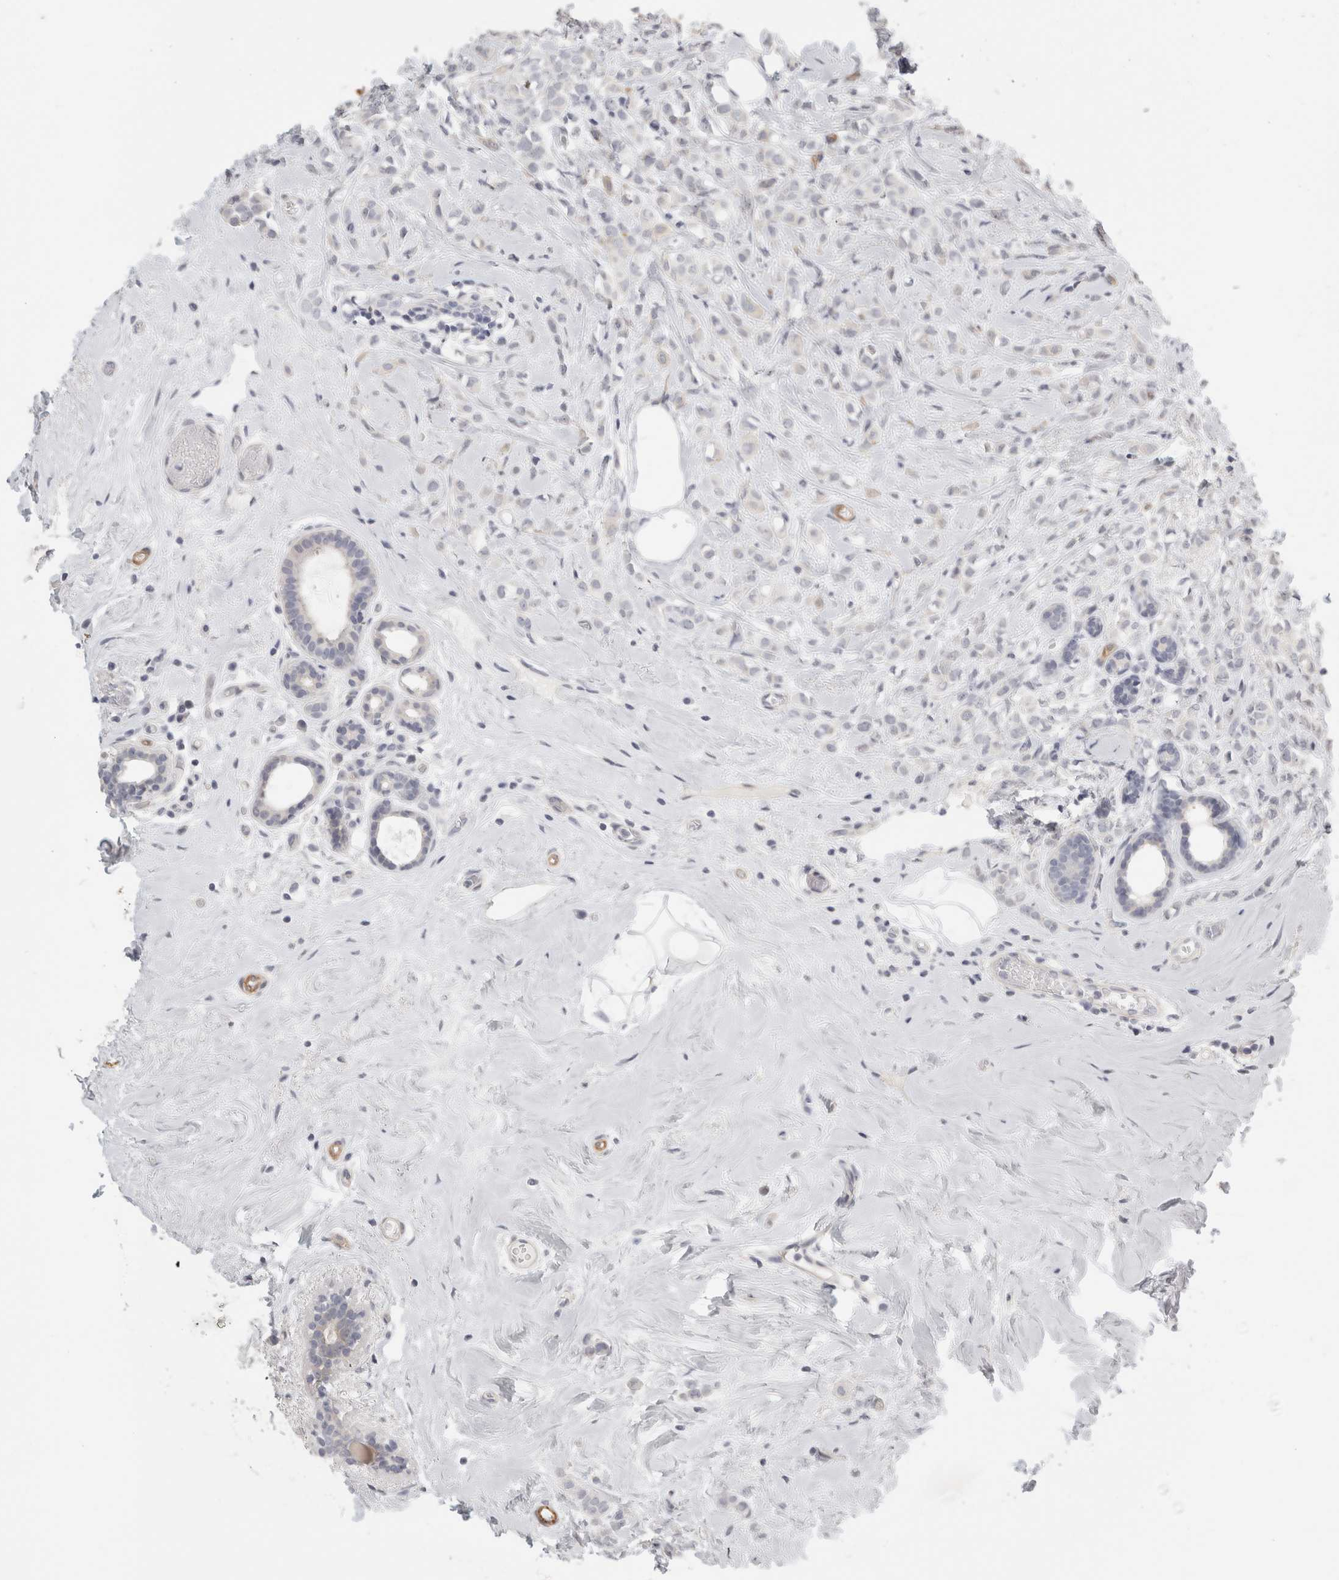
{"staining": {"intensity": "negative", "quantity": "none", "location": "none"}, "tissue": "breast cancer", "cell_type": "Tumor cells", "image_type": "cancer", "snomed": [{"axis": "morphology", "description": "Lobular carcinoma"}, {"axis": "topography", "description": "Breast"}], "caption": "Immunohistochemistry (IHC) of breast lobular carcinoma demonstrates no positivity in tumor cells. The staining is performed using DAB brown chromogen with nuclei counter-stained in using hematoxylin.", "gene": "FBLIM1", "patient": {"sex": "female", "age": 47}}